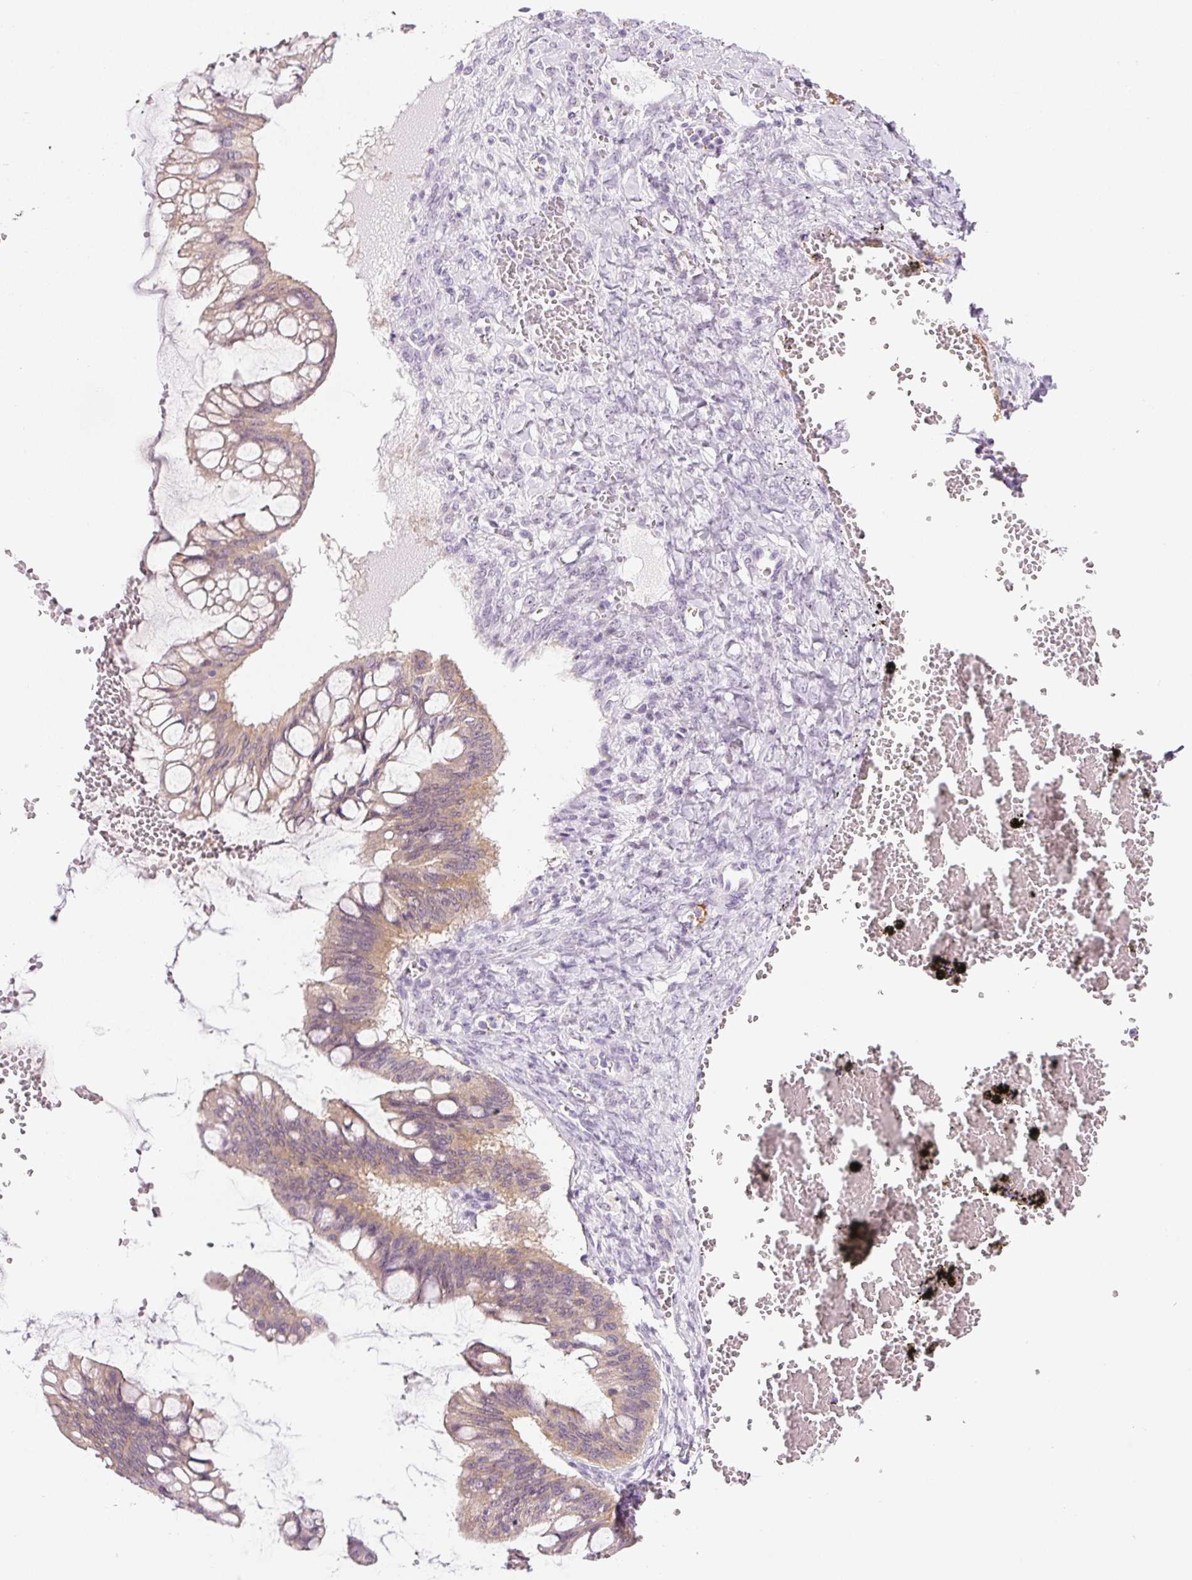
{"staining": {"intensity": "weak", "quantity": ">75%", "location": "cytoplasmic/membranous"}, "tissue": "ovarian cancer", "cell_type": "Tumor cells", "image_type": "cancer", "snomed": [{"axis": "morphology", "description": "Cystadenocarcinoma, mucinous, NOS"}, {"axis": "topography", "description": "Ovary"}], "caption": "Protein positivity by immunohistochemistry displays weak cytoplasmic/membranous expression in approximately >75% of tumor cells in ovarian mucinous cystadenocarcinoma.", "gene": "SRC", "patient": {"sex": "female", "age": 73}}